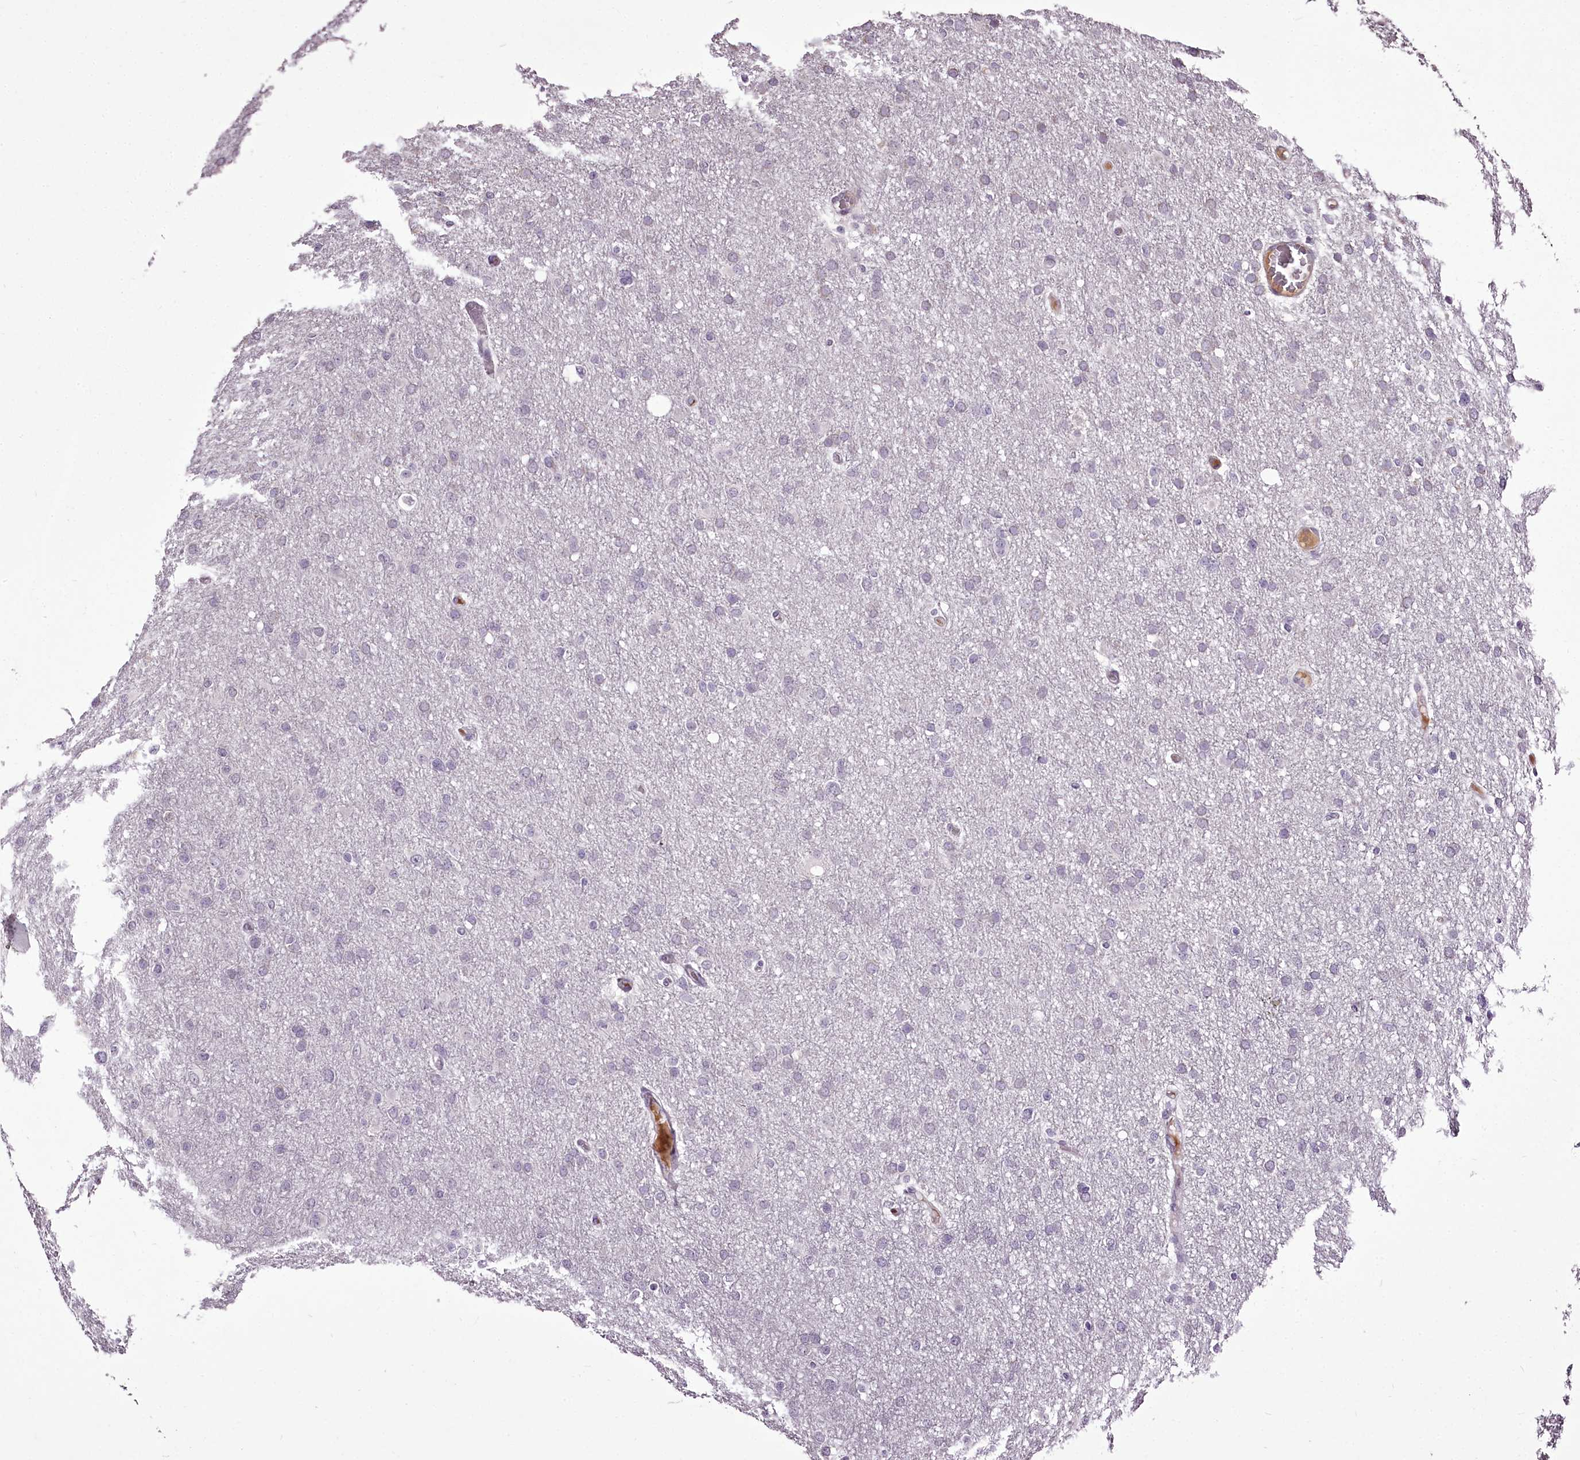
{"staining": {"intensity": "negative", "quantity": "none", "location": "none"}, "tissue": "glioma", "cell_type": "Tumor cells", "image_type": "cancer", "snomed": [{"axis": "morphology", "description": "Glioma, malignant, High grade"}, {"axis": "topography", "description": "Cerebral cortex"}], "caption": "Immunohistochemistry micrograph of neoplastic tissue: glioma stained with DAB (3,3'-diaminobenzidine) reveals no significant protein expression in tumor cells.", "gene": "C1orf56", "patient": {"sex": "female", "age": 36}}